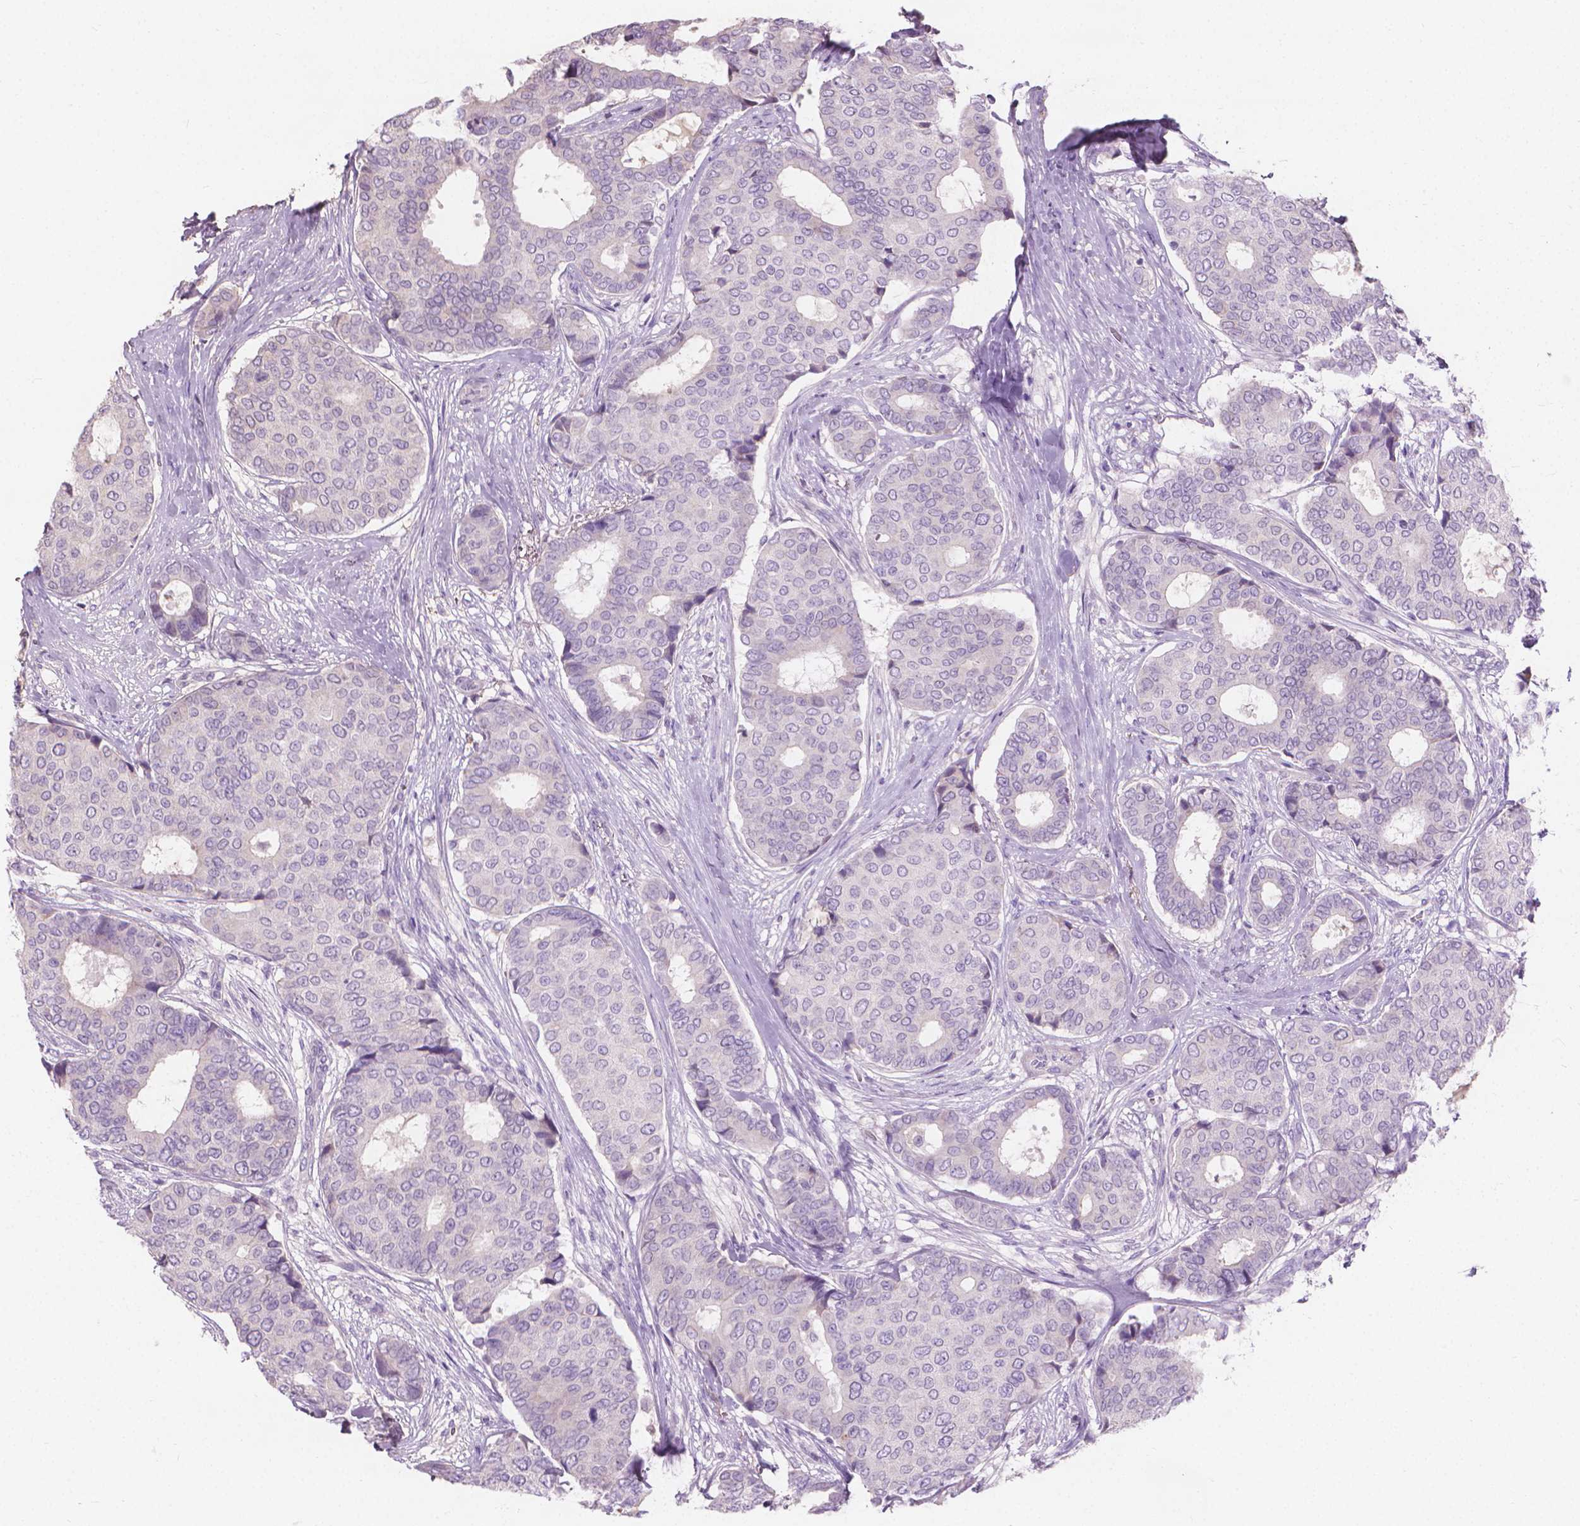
{"staining": {"intensity": "negative", "quantity": "none", "location": "none"}, "tissue": "breast cancer", "cell_type": "Tumor cells", "image_type": "cancer", "snomed": [{"axis": "morphology", "description": "Duct carcinoma"}, {"axis": "topography", "description": "Breast"}], "caption": "Tumor cells are negative for brown protein staining in infiltrating ductal carcinoma (breast). (DAB (3,3'-diaminobenzidine) IHC, high magnification).", "gene": "CABCOCO1", "patient": {"sex": "female", "age": 75}}